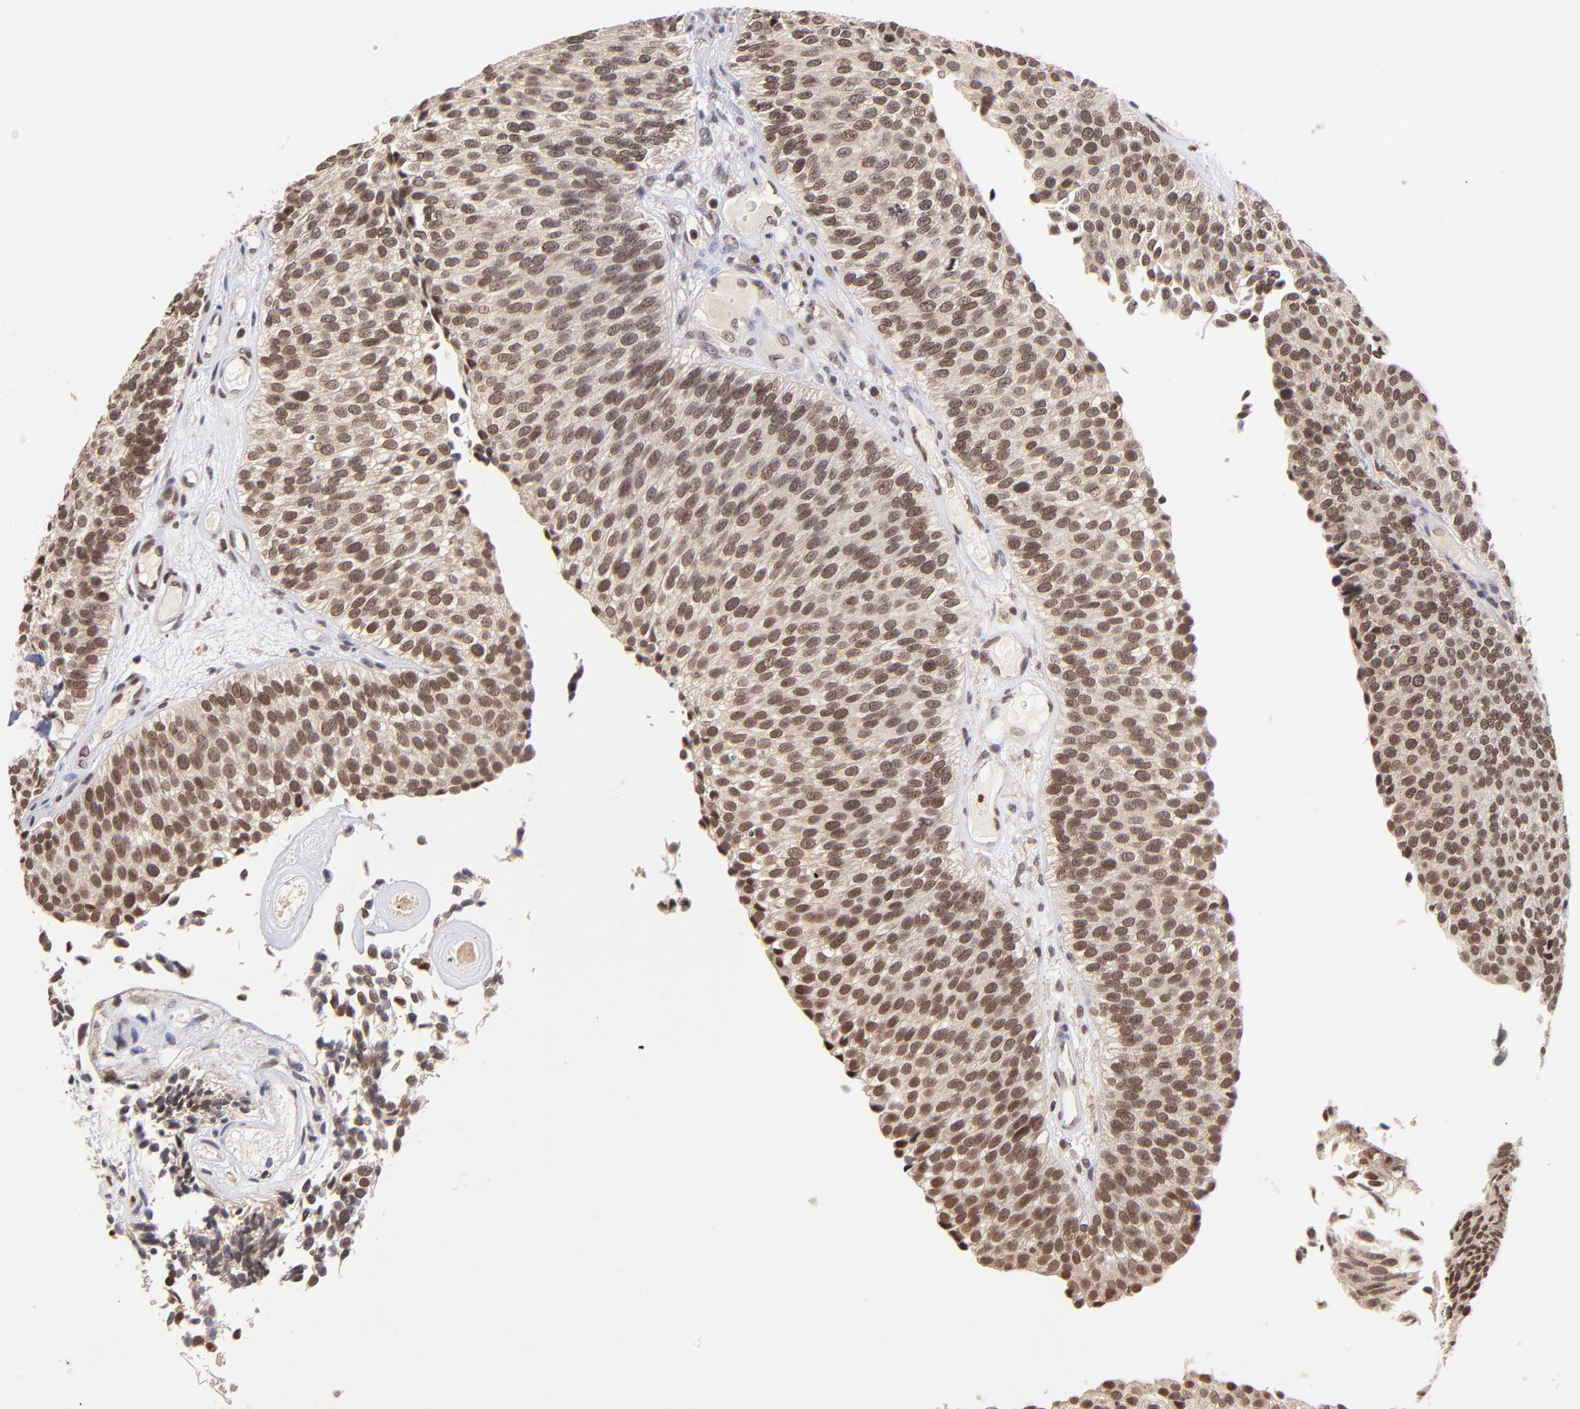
{"staining": {"intensity": "moderate", "quantity": ">75%", "location": "cytoplasmic/membranous,nuclear"}, "tissue": "urothelial cancer", "cell_type": "Tumor cells", "image_type": "cancer", "snomed": [{"axis": "morphology", "description": "Urothelial carcinoma, Low grade"}, {"axis": "topography", "description": "Urinary bladder"}], "caption": "Moderate cytoplasmic/membranous and nuclear expression is seen in approximately >75% of tumor cells in urothelial cancer. (DAB = brown stain, brightfield microscopy at high magnification).", "gene": "WDR25", "patient": {"sex": "male", "age": 84}}